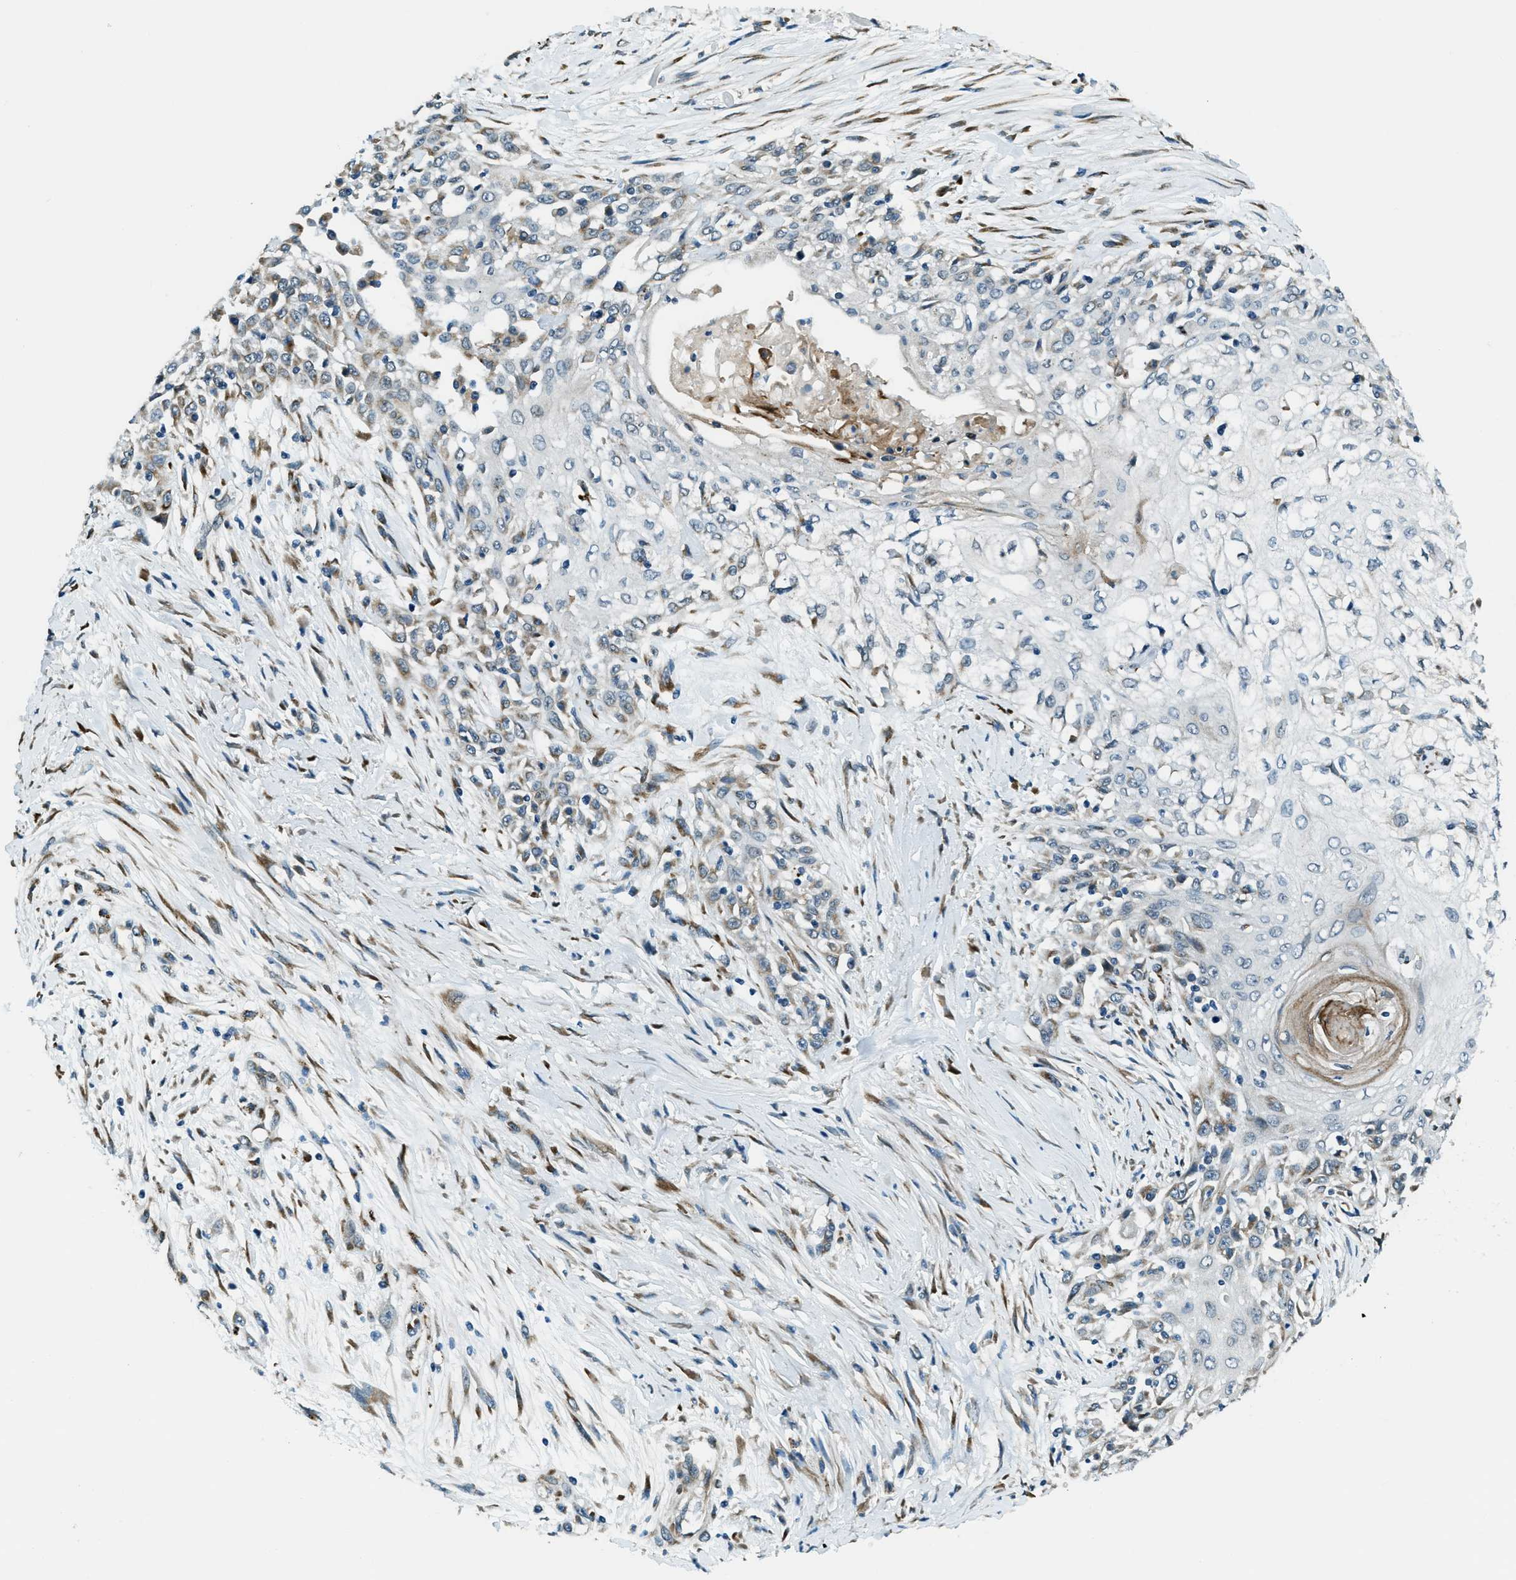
{"staining": {"intensity": "moderate", "quantity": "<25%", "location": "cytoplasmic/membranous"}, "tissue": "skin cancer", "cell_type": "Tumor cells", "image_type": "cancer", "snomed": [{"axis": "morphology", "description": "Squamous cell carcinoma, NOS"}, {"axis": "morphology", "description": "Squamous cell carcinoma, metastatic, NOS"}, {"axis": "topography", "description": "Skin"}, {"axis": "topography", "description": "Lymph node"}], "caption": "An immunohistochemistry micrograph of neoplastic tissue is shown. Protein staining in brown labels moderate cytoplasmic/membranous positivity in squamous cell carcinoma (skin) within tumor cells.", "gene": "GINM1", "patient": {"sex": "male", "age": 75}}